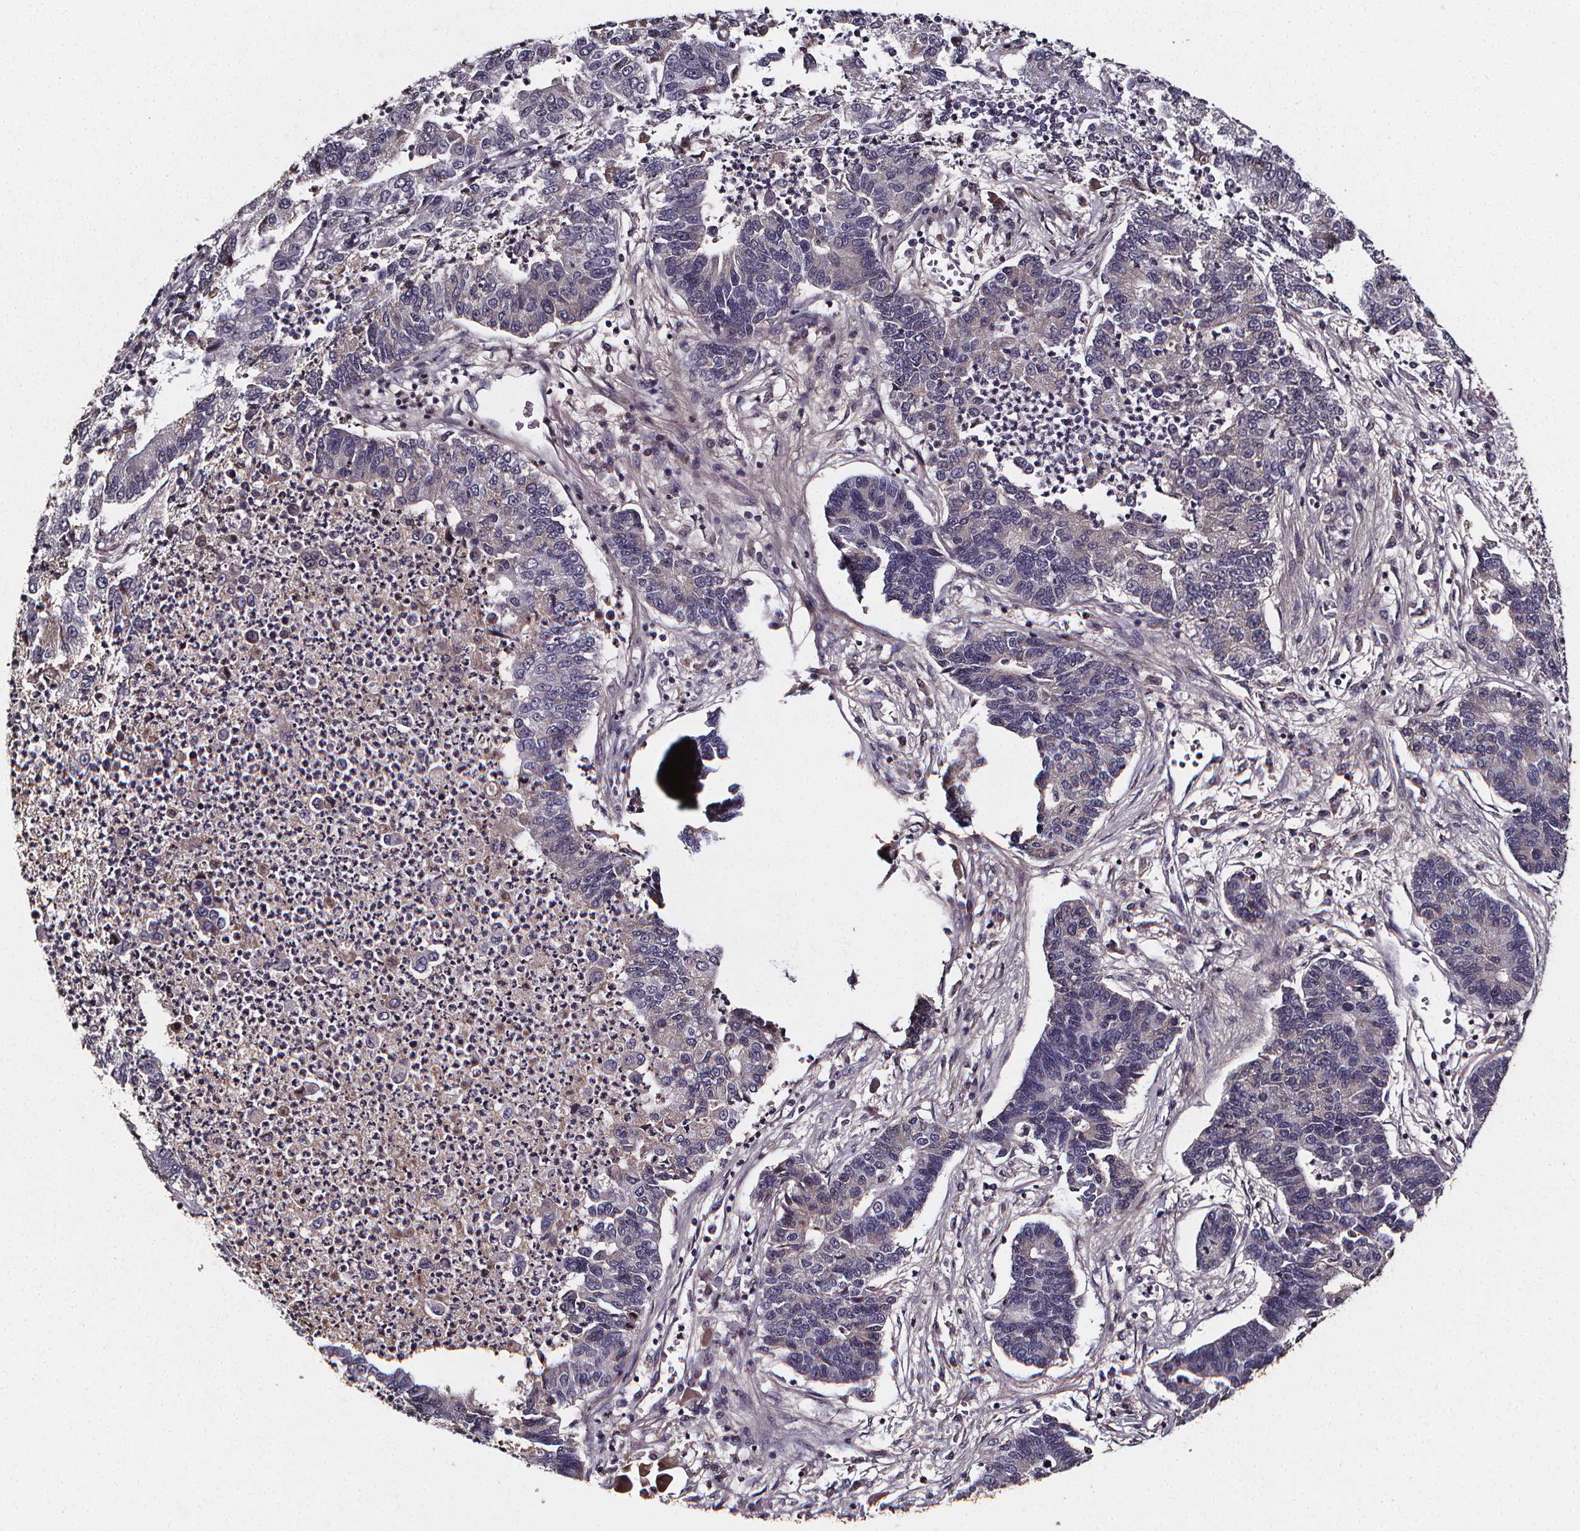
{"staining": {"intensity": "negative", "quantity": "none", "location": "none"}, "tissue": "lung cancer", "cell_type": "Tumor cells", "image_type": "cancer", "snomed": [{"axis": "morphology", "description": "Adenocarcinoma, NOS"}, {"axis": "topography", "description": "Lung"}], "caption": "A histopathology image of lung adenocarcinoma stained for a protein displays no brown staining in tumor cells.", "gene": "SPAG8", "patient": {"sex": "female", "age": 57}}